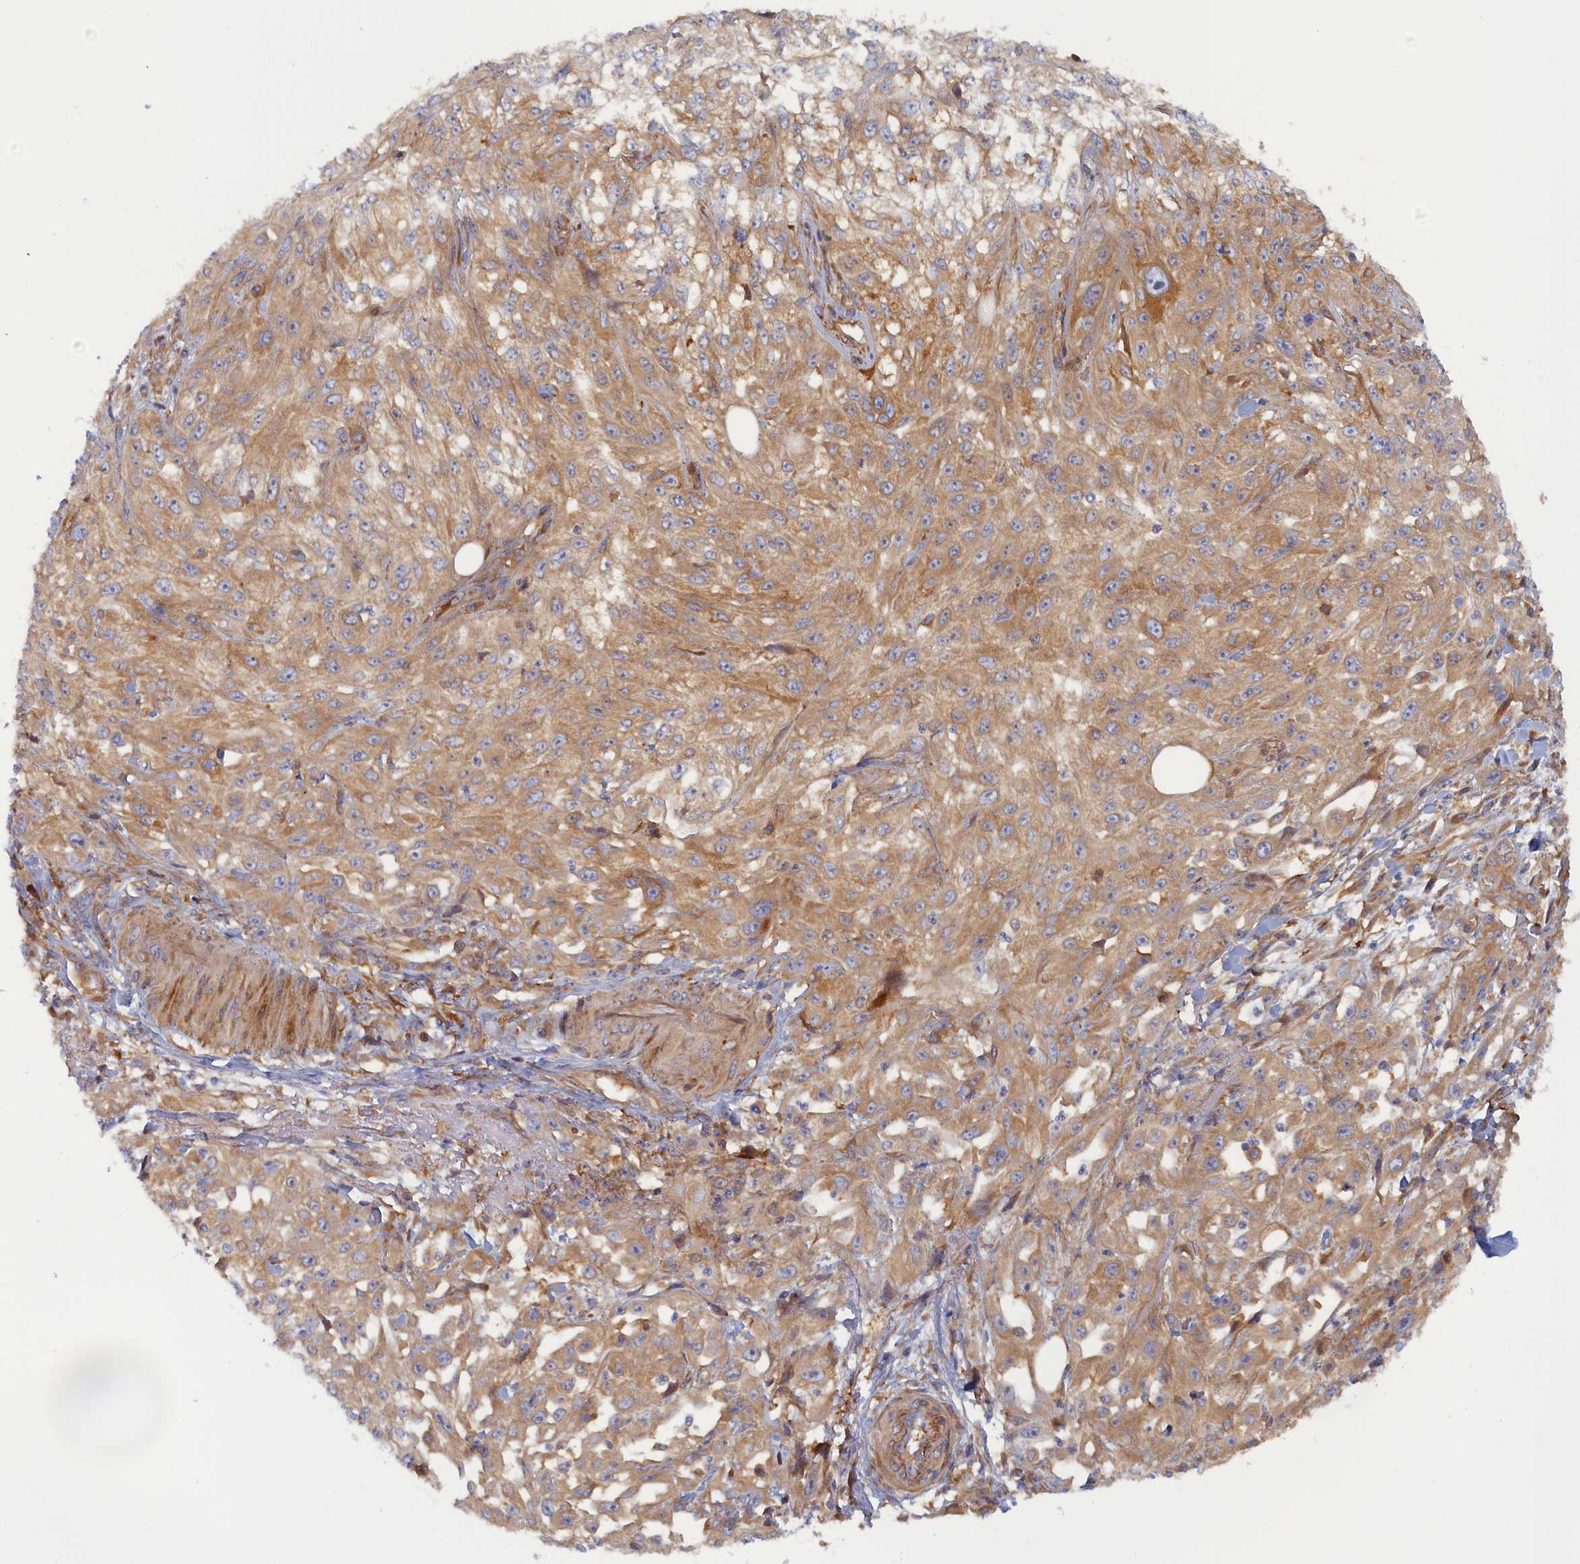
{"staining": {"intensity": "weak", "quantity": ">75%", "location": "cytoplasmic/membranous"}, "tissue": "skin cancer", "cell_type": "Tumor cells", "image_type": "cancer", "snomed": [{"axis": "morphology", "description": "Squamous cell carcinoma, NOS"}, {"axis": "morphology", "description": "Squamous cell carcinoma, metastatic, NOS"}, {"axis": "topography", "description": "Skin"}, {"axis": "topography", "description": "Lymph node"}], "caption": "Weak cytoplasmic/membranous protein staining is present in about >75% of tumor cells in metastatic squamous cell carcinoma (skin).", "gene": "TMEM196", "patient": {"sex": "male", "age": 75}}